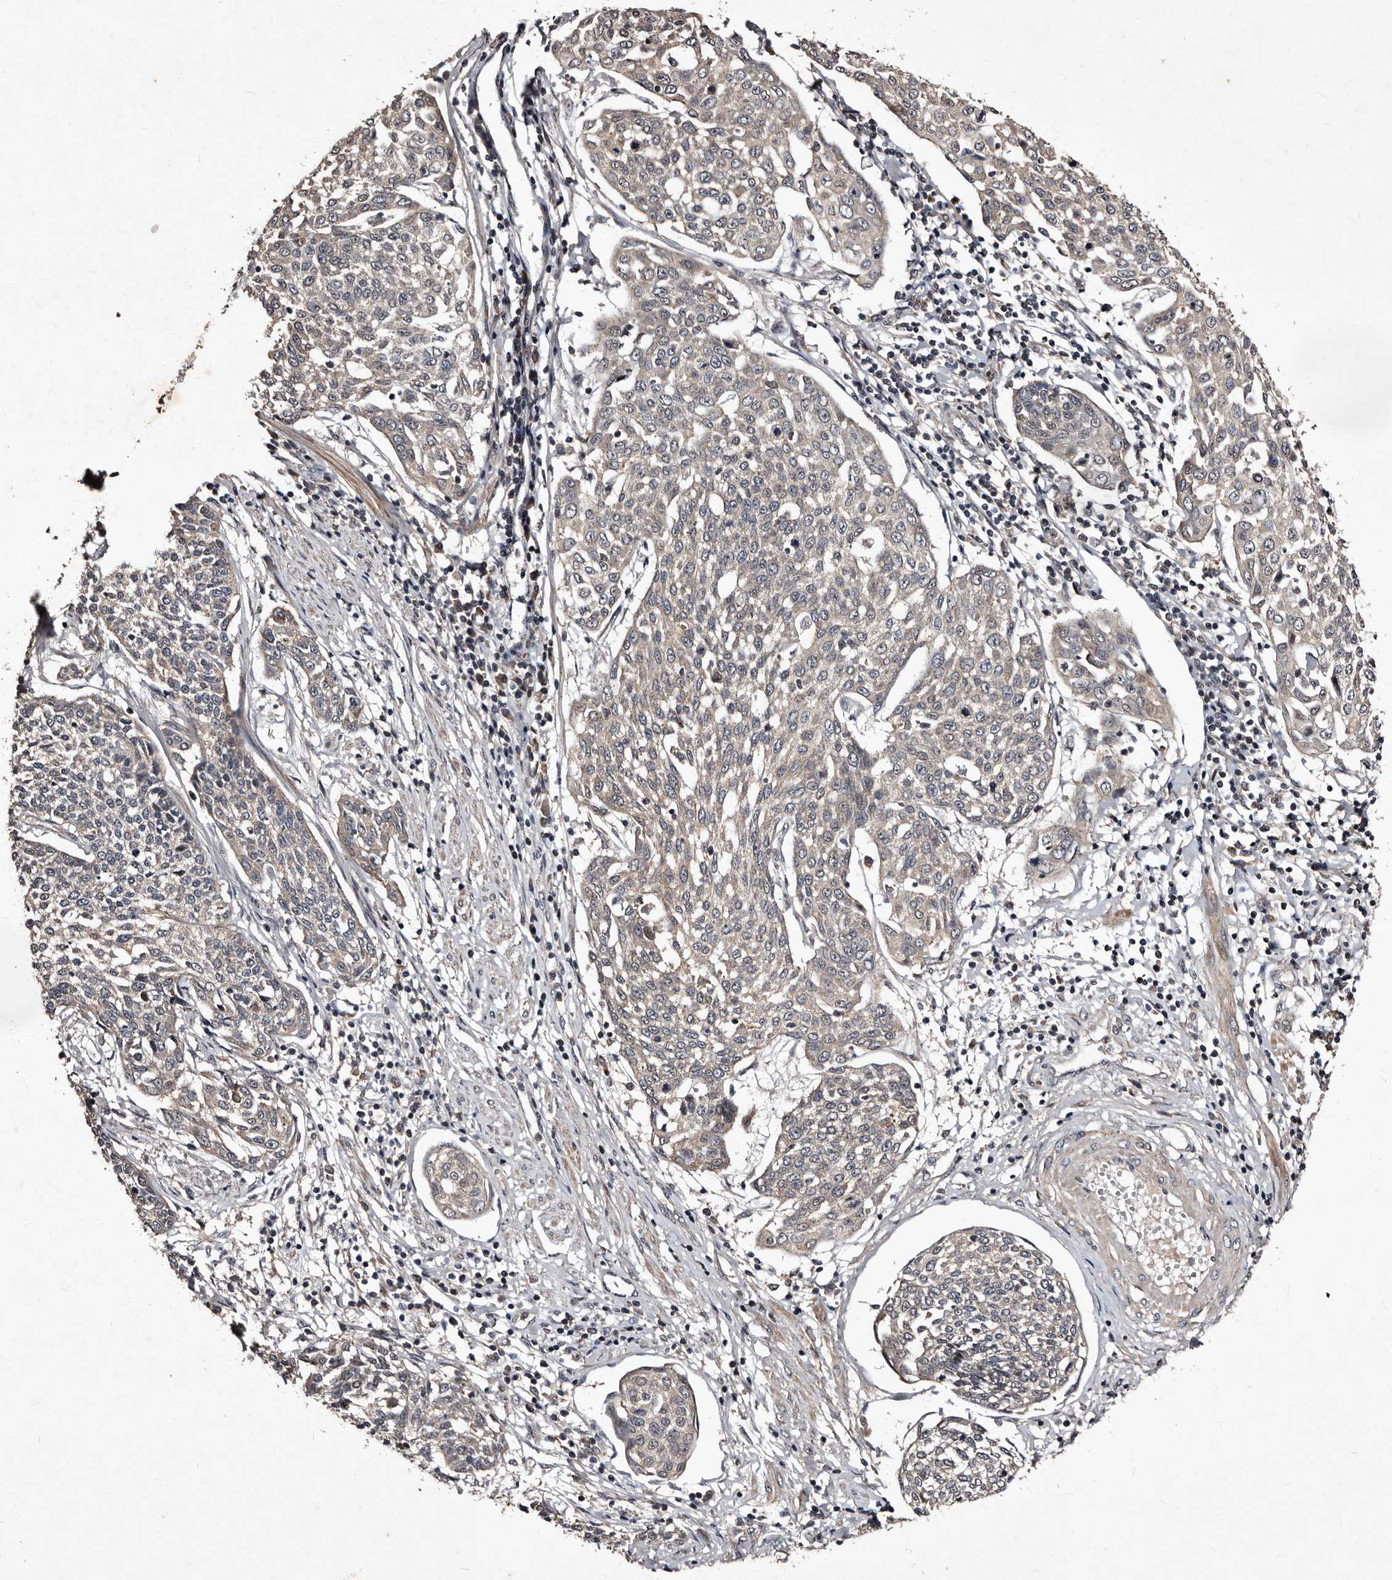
{"staining": {"intensity": "negative", "quantity": "none", "location": "none"}, "tissue": "cervical cancer", "cell_type": "Tumor cells", "image_type": "cancer", "snomed": [{"axis": "morphology", "description": "Squamous cell carcinoma, NOS"}, {"axis": "topography", "description": "Cervix"}], "caption": "Cervical cancer stained for a protein using immunohistochemistry displays no staining tumor cells.", "gene": "MKRN3", "patient": {"sex": "female", "age": 34}}